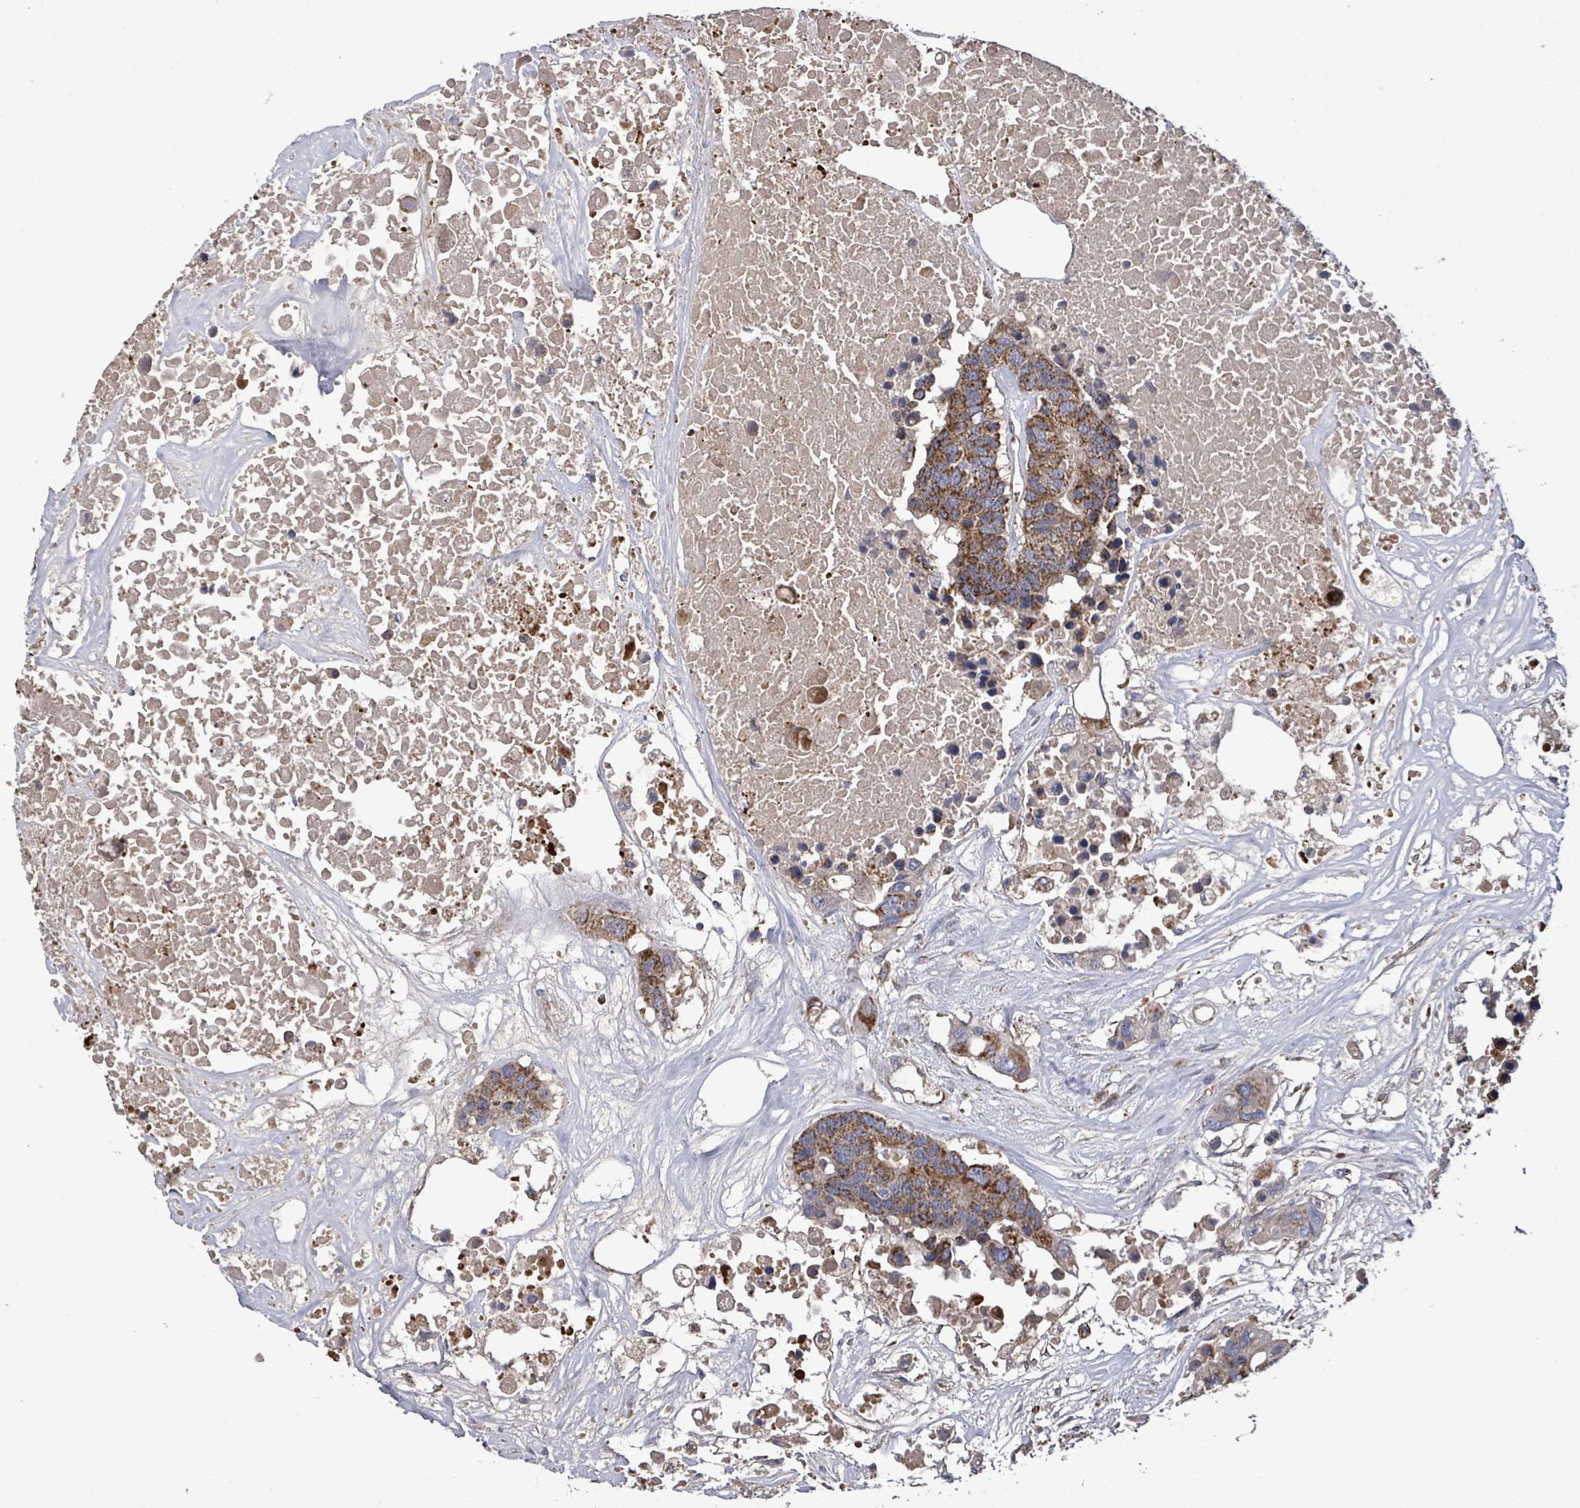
{"staining": {"intensity": "strong", "quantity": ">75%", "location": "cytoplasmic/membranous"}, "tissue": "colorectal cancer", "cell_type": "Tumor cells", "image_type": "cancer", "snomed": [{"axis": "morphology", "description": "Adenocarcinoma, NOS"}, {"axis": "topography", "description": "Colon"}], "caption": "About >75% of tumor cells in human colorectal cancer reveal strong cytoplasmic/membranous protein staining as visualized by brown immunohistochemical staining.", "gene": "MTMR12", "patient": {"sex": "male", "age": 77}}